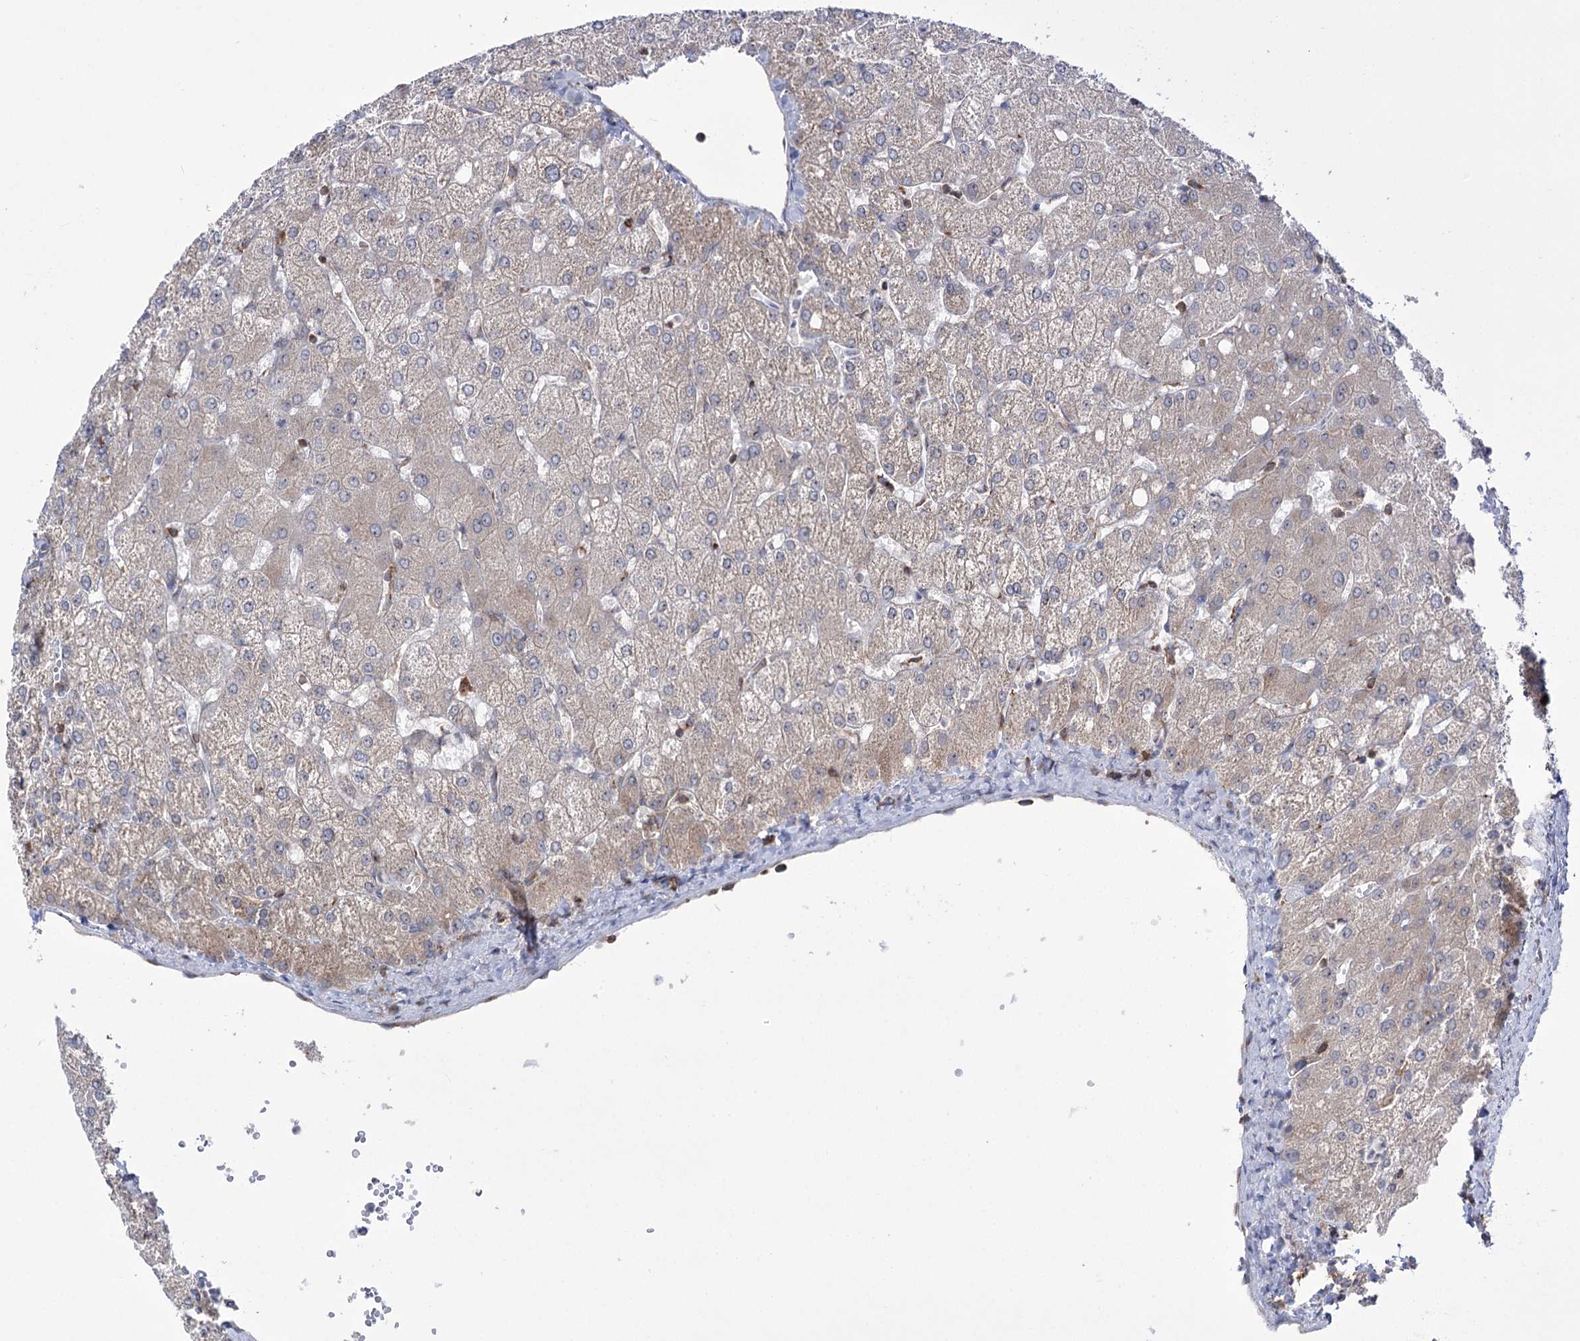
{"staining": {"intensity": "negative", "quantity": "none", "location": "none"}, "tissue": "liver", "cell_type": "Cholangiocytes", "image_type": "normal", "snomed": [{"axis": "morphology", "description": "Normal tissue, NOS"}, {"axis": "topography", "description": "Liver"}], "caption": "Immunohistochemical staining of unremarkable human liver demonstrates no significant positivity in cholangiocytes. (DAB (3,3'-diaminobenzidine) immunohistochemistry (IHC) visualized using brightfield microscopy, high magnification).", "gene": "ZNF622", "patient": {"sex": "female", "age": 54}}